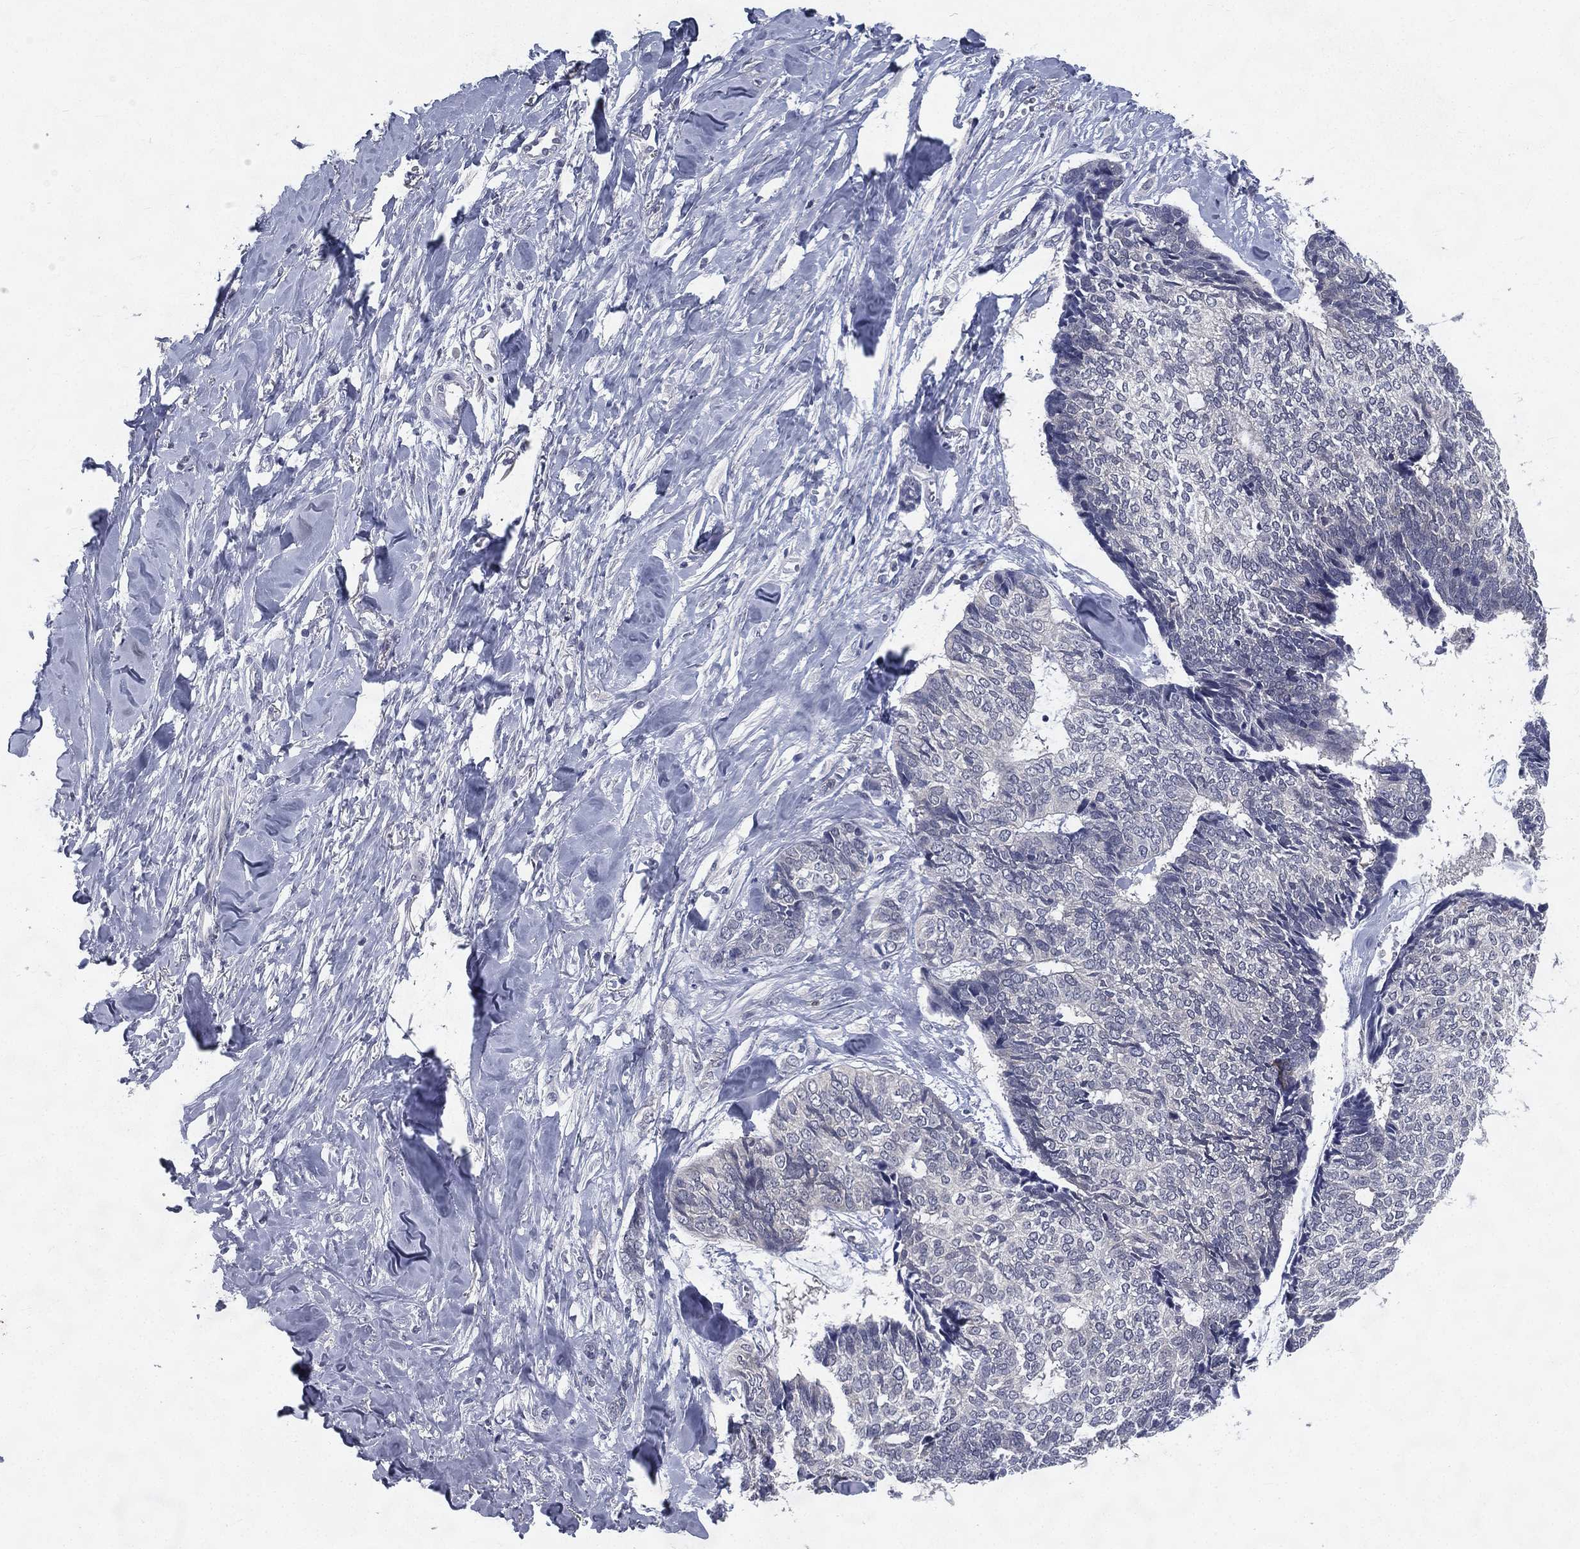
{"staining": {"intensity": "negative", "quantity": "none", "location": "none"}, "tissue": "skin cancer", "cell_type": "Tumor cells", "image_type": "cancer", "snomed": [{"axis": "morphology", "description": "Basal cell carcinoma"}, {"axis": "topography", "description": "Skin"}], "caption": "Immunohistochemistry (IHC) photomicrograph of skin basal cell carcinoma stained for a protein (brown), which demonstrates no expression in tumor cells. (Stains: DAB (3,3'-diaminobenzidine) IHC with hematoxylin counter stain, Microscopy: brightfield microscopy at high magnification).", "gene": "IFT27", "patient": {"sex": "male", "age": 86}}